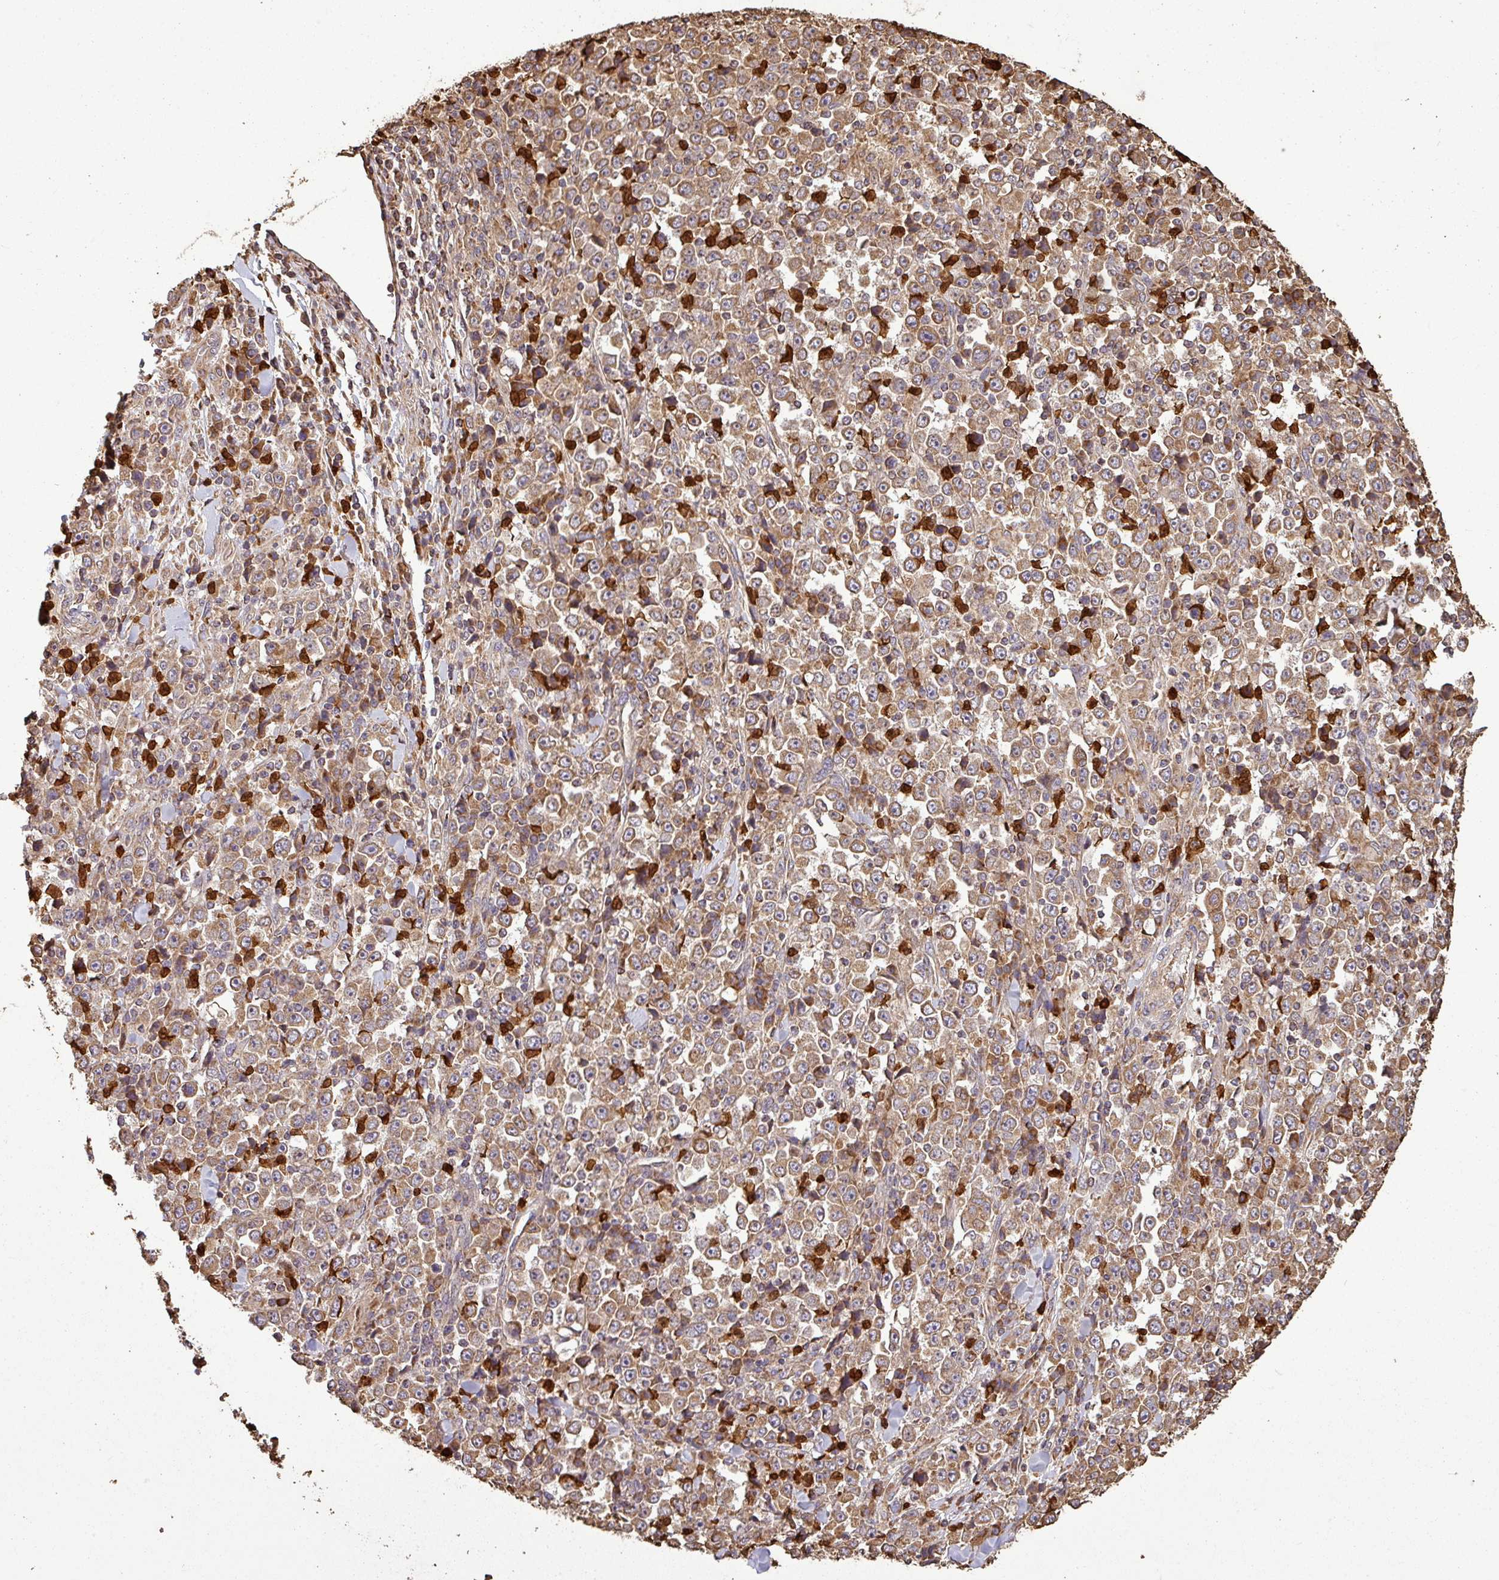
{"staining": {"intensity": "moderate", "quantity": ">75%", "location": "cytoplasmic/membranous"}, "tissue": "stomach cancer", "cell_type": "Tumor cells", "image_type": "cancer", "snomed": [{"axis": "morphology", "description": "Normal tissue, NOS"}, {"axis": "morphology", "description": "Adenocarcinoma, NOS"}, {"axis": "topography", "description": "Stomach, upper"}, {"axis": "topography", "description": "Stomach"}], "caption": "A medium amount of moderate cytoplasmic/membranous positivity is identified in about >75% of tumor cells in stomach cancer tissue.", "gene": "PLEKHM1", "patient": {"sex": "male", "age": 59}}